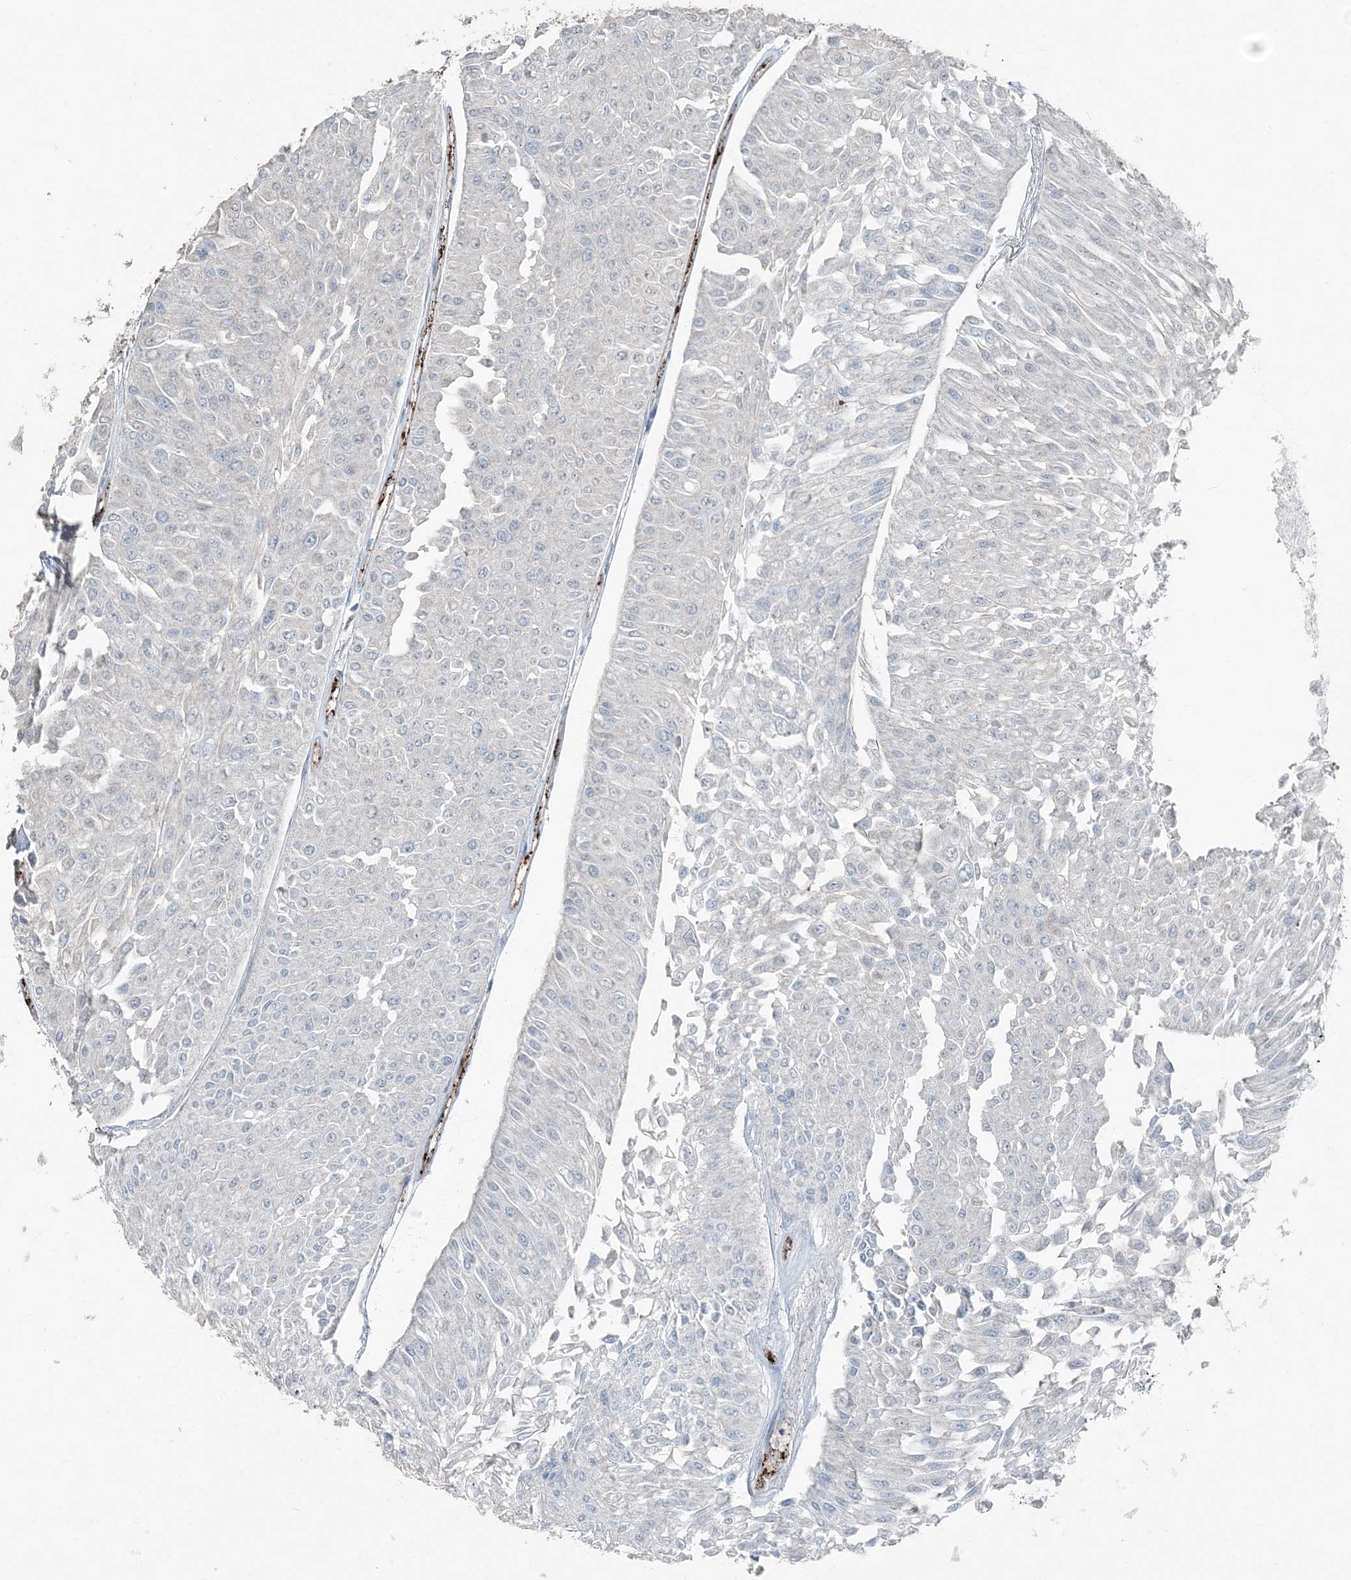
{"staining": {"intensity": "negative", "quantity": "none", "location": "none"}, "tissue": "urothelial cancer", "cell_type": "Tumor cells", "image_type": "cancer", "snomed": [{"axis": "morphology", "description": "Urothelial carcinoma, Low grade"}, {"axis": "topography", "description": "Urinary bladder"}], "caption": "IHC of human low-grade urothelial carcinoma demonstrates no expression in tumor cells. (Brightfield microscopy of DAB (3,3'-diaminobenzidine) immunohistochemistry at high magnification).", "gene": "ELOVL7", "patient": {"sex": "male", "age": 67}}